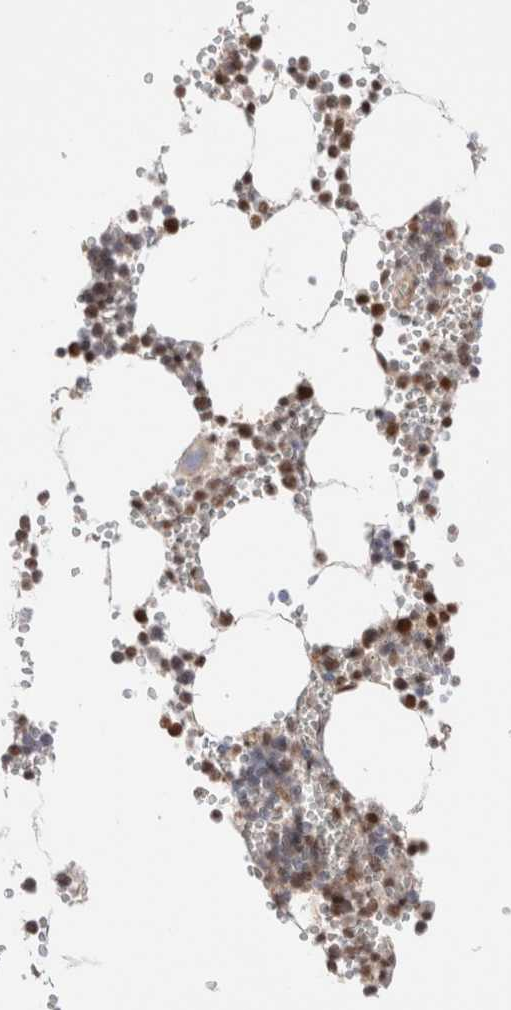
{"staining": {"intensity": "moderate", "quantity": ">75%", "location": "nuclear"}, "tissue": "bone marrow", "cell_type": "Hematopoietic cells", "image_type": "normal", "snomed": [{"axis": "morphology", "description": "Normal tissue, NOS"}, {"axis": "topography", "description": "Bone marrow"}], "caption": "This is an image of IHC staining of benign bone marrow, which shows moderate positivity in the nuclear of hematopoietic cells.", "gene": "GATAD2A", "patient": {"sex": "male", "age": 70}}